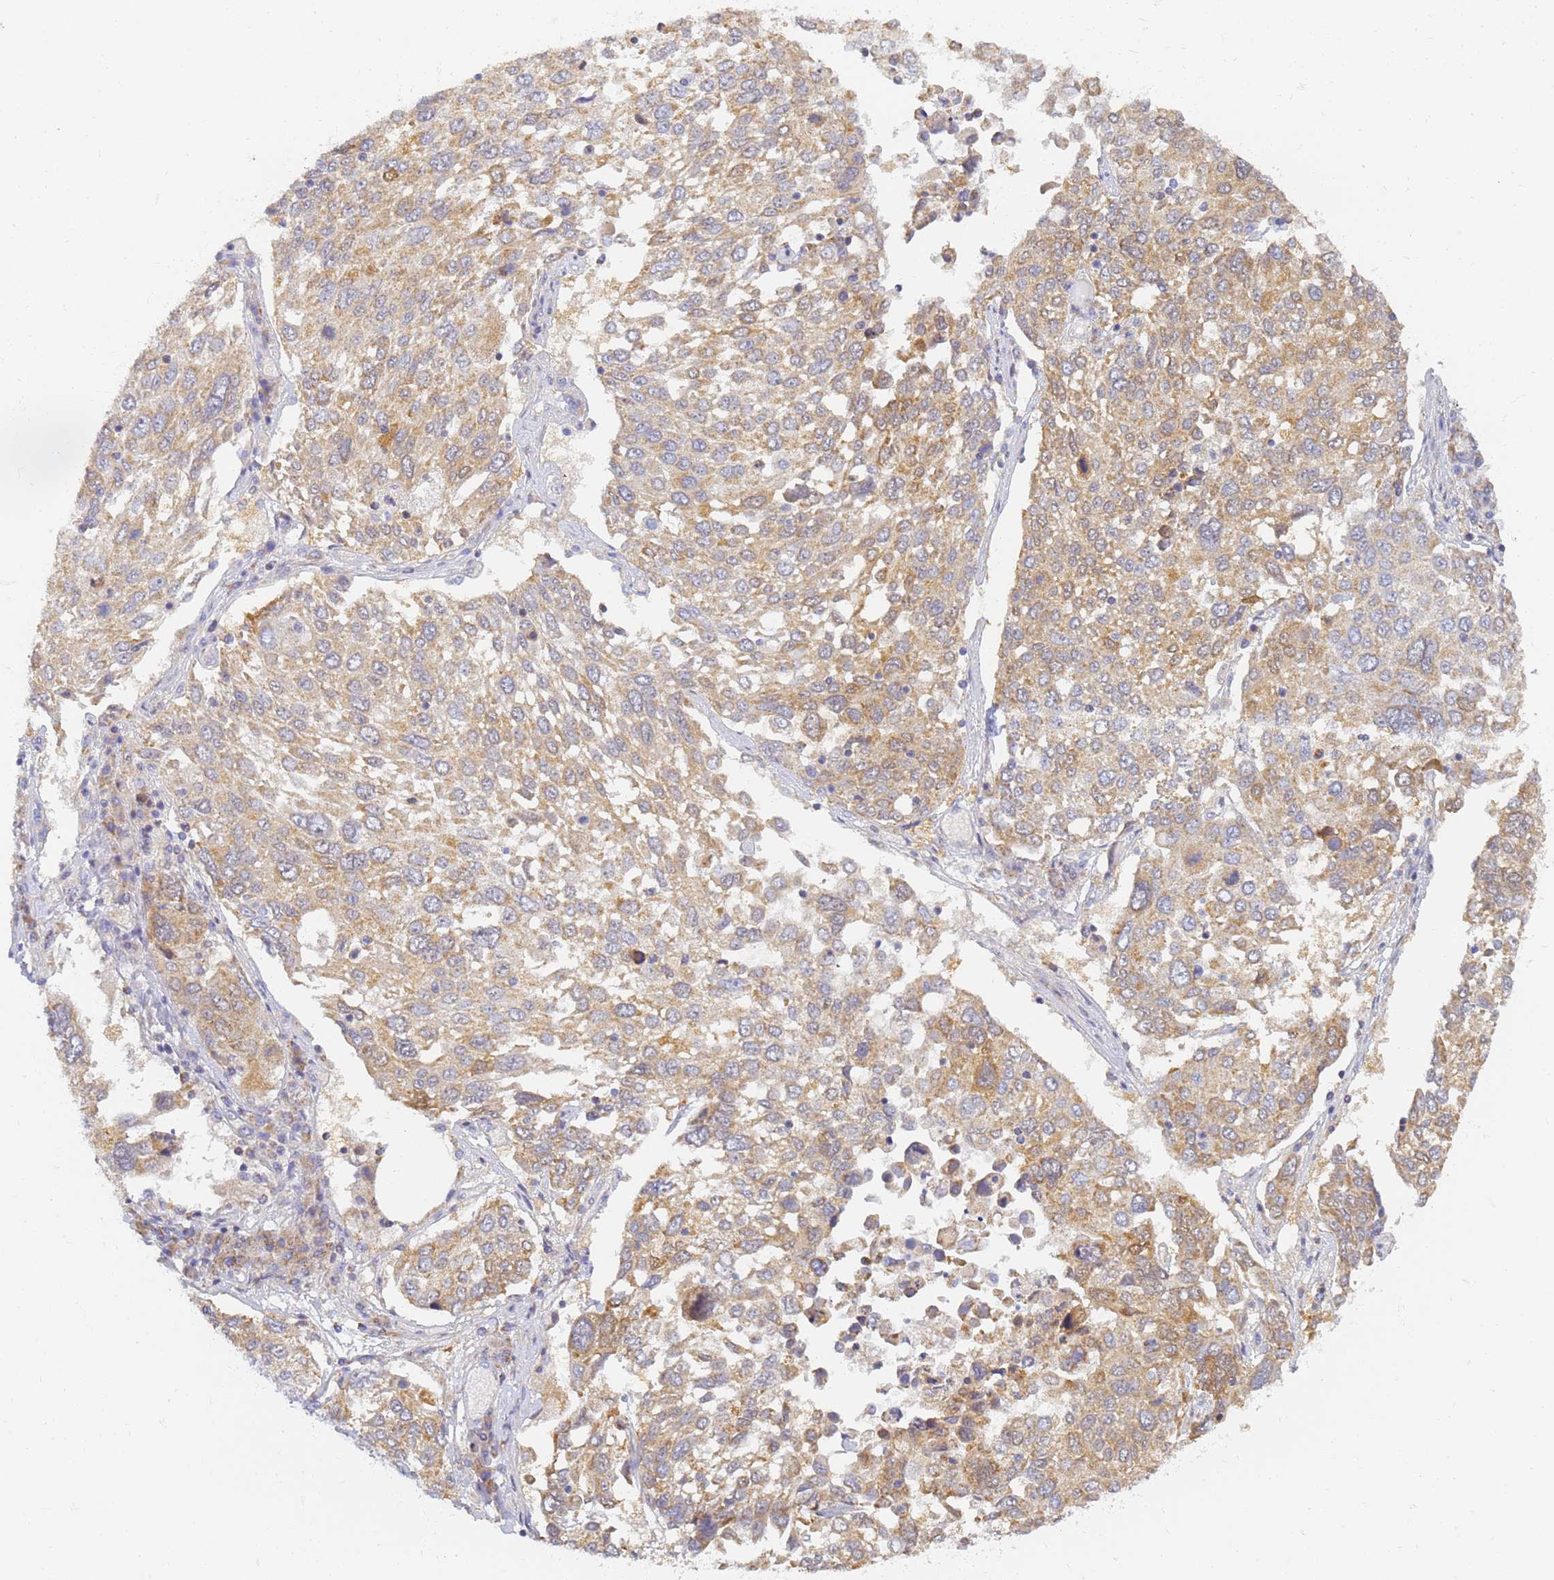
{"staining": {"intensity": "moderate", "quantity": ">75%", "location": "cytoplasmic/membranous"}, "tissue": "lung cancer", "cell_type": "Tumor cells", "image_type": "cancer", "snomed": [{"axis": "morphology", "description": "Squamous cell carcinoma, NOS"}, {"axis": "topography", "description": "Lung"}], "caption": "Immunohistochemistry (IHC) histopathology image of neoplastic tissue: human lung squamous cell carcinoma stained using immunohistochemistry (IHC) reveals medium levels of moderate protein expression localized specifically in the cytoplasmic/membranous of tumor cells, appearing as a cytoplasmic/membranous brown color.", "gene": "UTP23", "patient": {"sex": "male", "age": 65}}